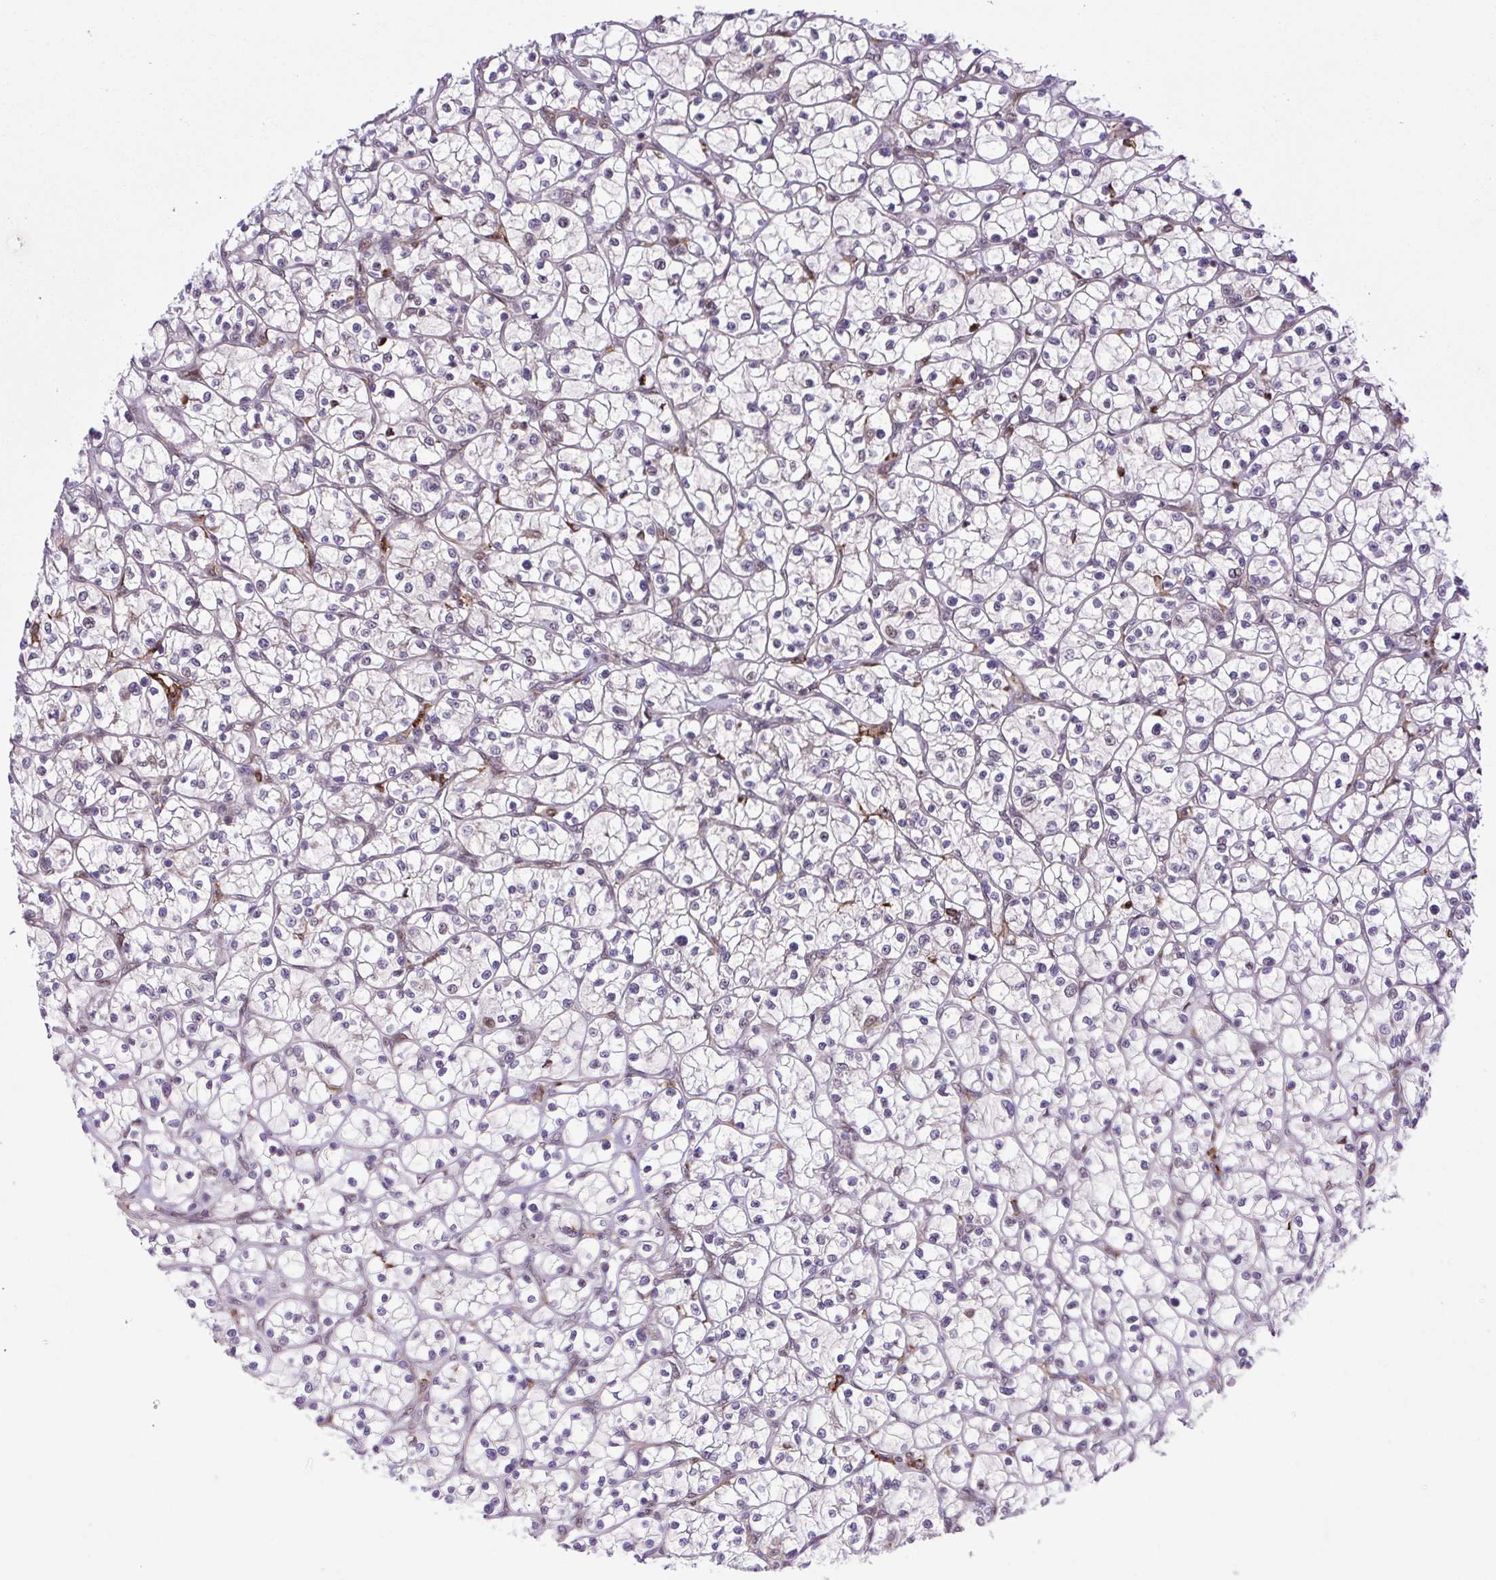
{"staining": {"intensity": "negative", "quantity": "none", "location": "none"}, "tissue": "renal cancer", "cell_type": "Tumor cells", "image_type": "cancer", "snomed": [{"axis": "morphology", "description": "Adenocarcinoma, NOS"}, {"axis": "topography", "description": "Kidney"}], "caption": "This is an immunohistochemistry (IHC) histopathology image of human adenocarcinoma (renal). There is no positivity in tumor cells.", "gene": "ERG", "patient": {"sex": "female", "age": 64}}